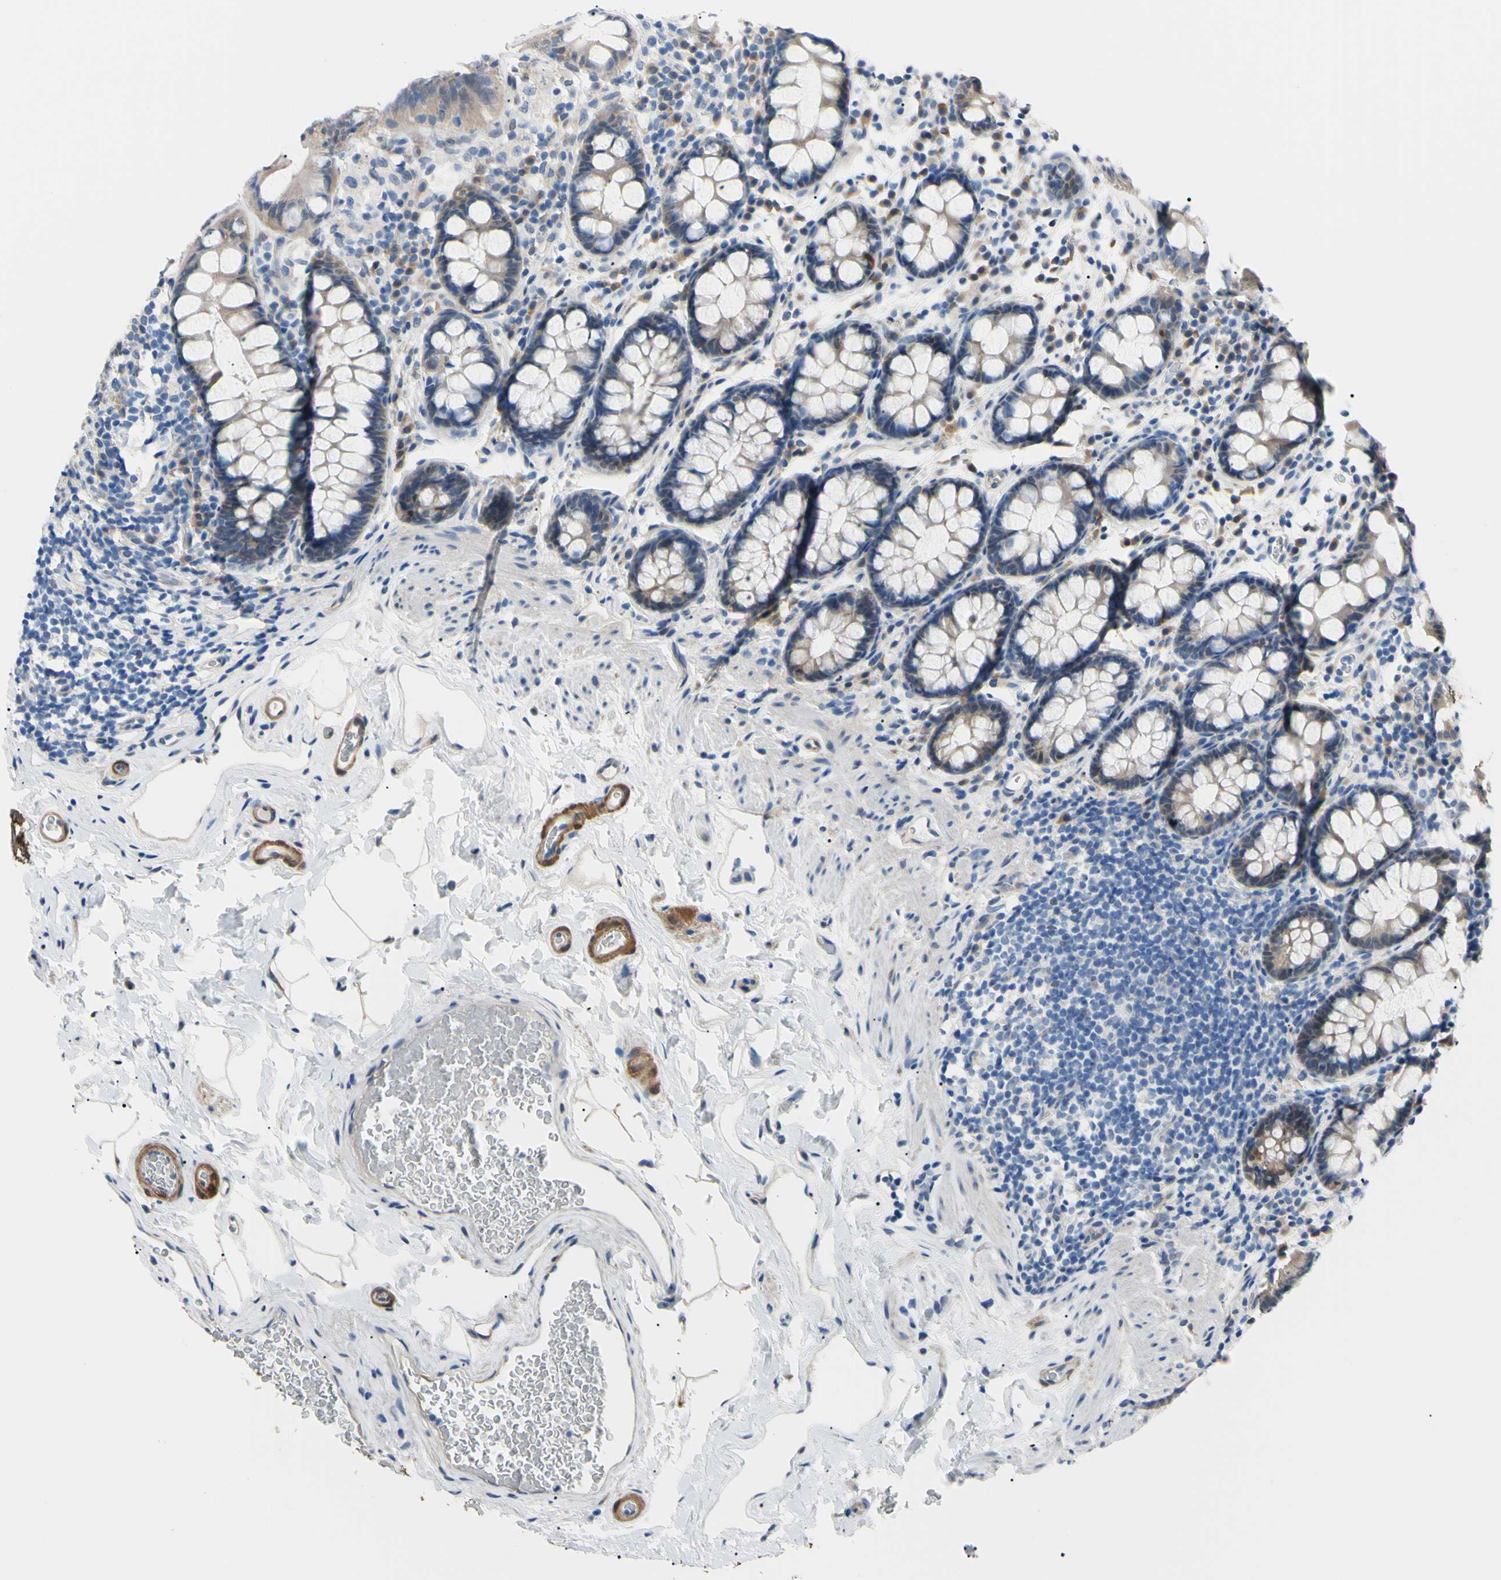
{"staining": {"intensity": "negative", "quantity": "none", "location": "none"}, "tissue": "colon", "cell_type": "Endothelial cells", "image_type": "normal", "snomed": [{"axis": "morphology", "description": "Normal tissue, NOS"}, {"axis": "topography", "description": "Colon"}], "caption": "IHC micrograph of benign colon: human colon stained with DAB (3,3'-diaminobenzidine) exhibits no significant protein positivity in endothelial cells.", "gene": "NOL3", "patient": {"sex": "female", "age": 80}}